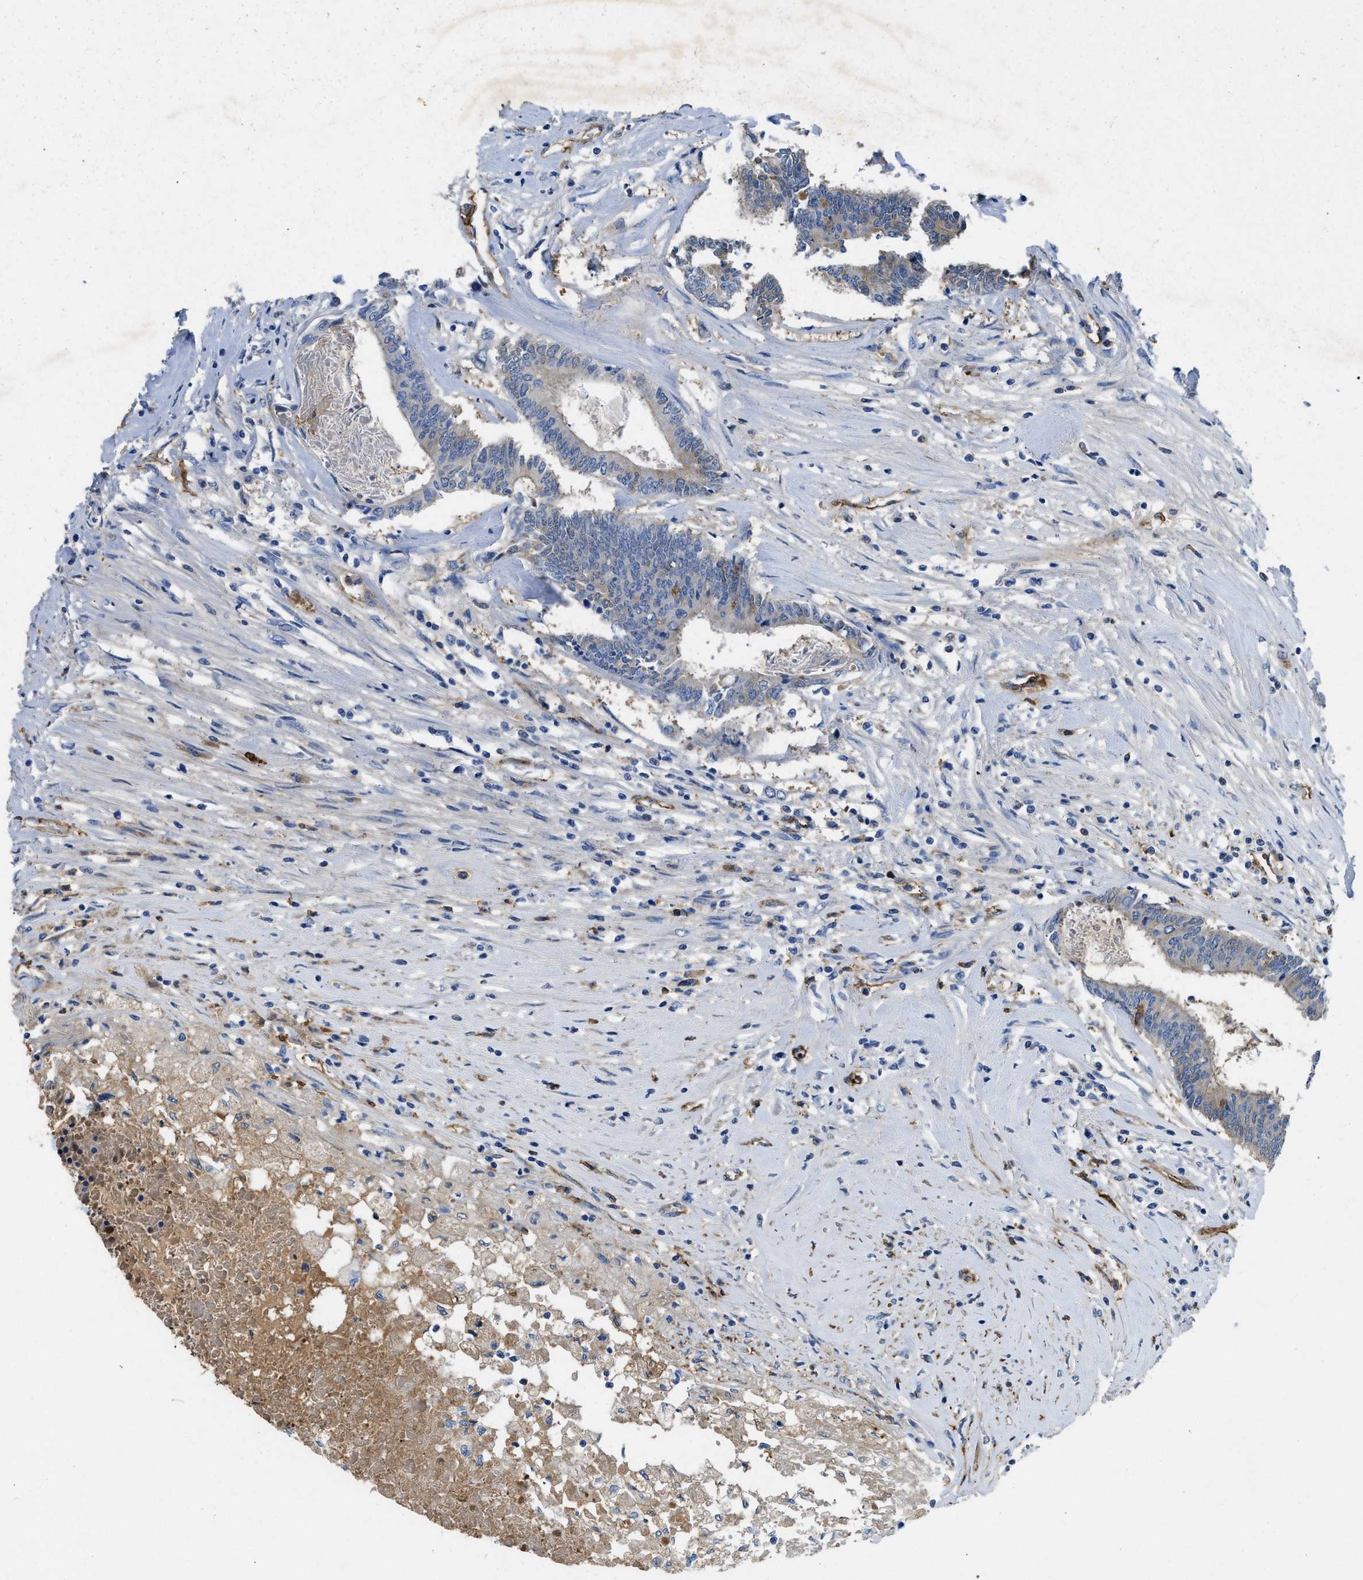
{"staining": {"intensity": "weak", "quantity": "<25%", "location": "cytoplasmic/membranous,nuclear"}, "tissue": "colorectal cancer", "cell_type": "Tumor cells", "image_type": "cancer", "snomed": [{"axis": "morphology", "description": "Adenocarcinoma, NOS"}, {"axis": "topography", "description": "Rectum"}], "caption": "Immunohistochemistry micrograph of neoplastic tissue: human colorectal cancer (adenocarcinoma) stained with DAB (3,3'-diaminobenzidine) reveals no significant protein positivity in tumor cells.", "gene": "SPEG", "patient": {"sex": "male", "age": 63}}